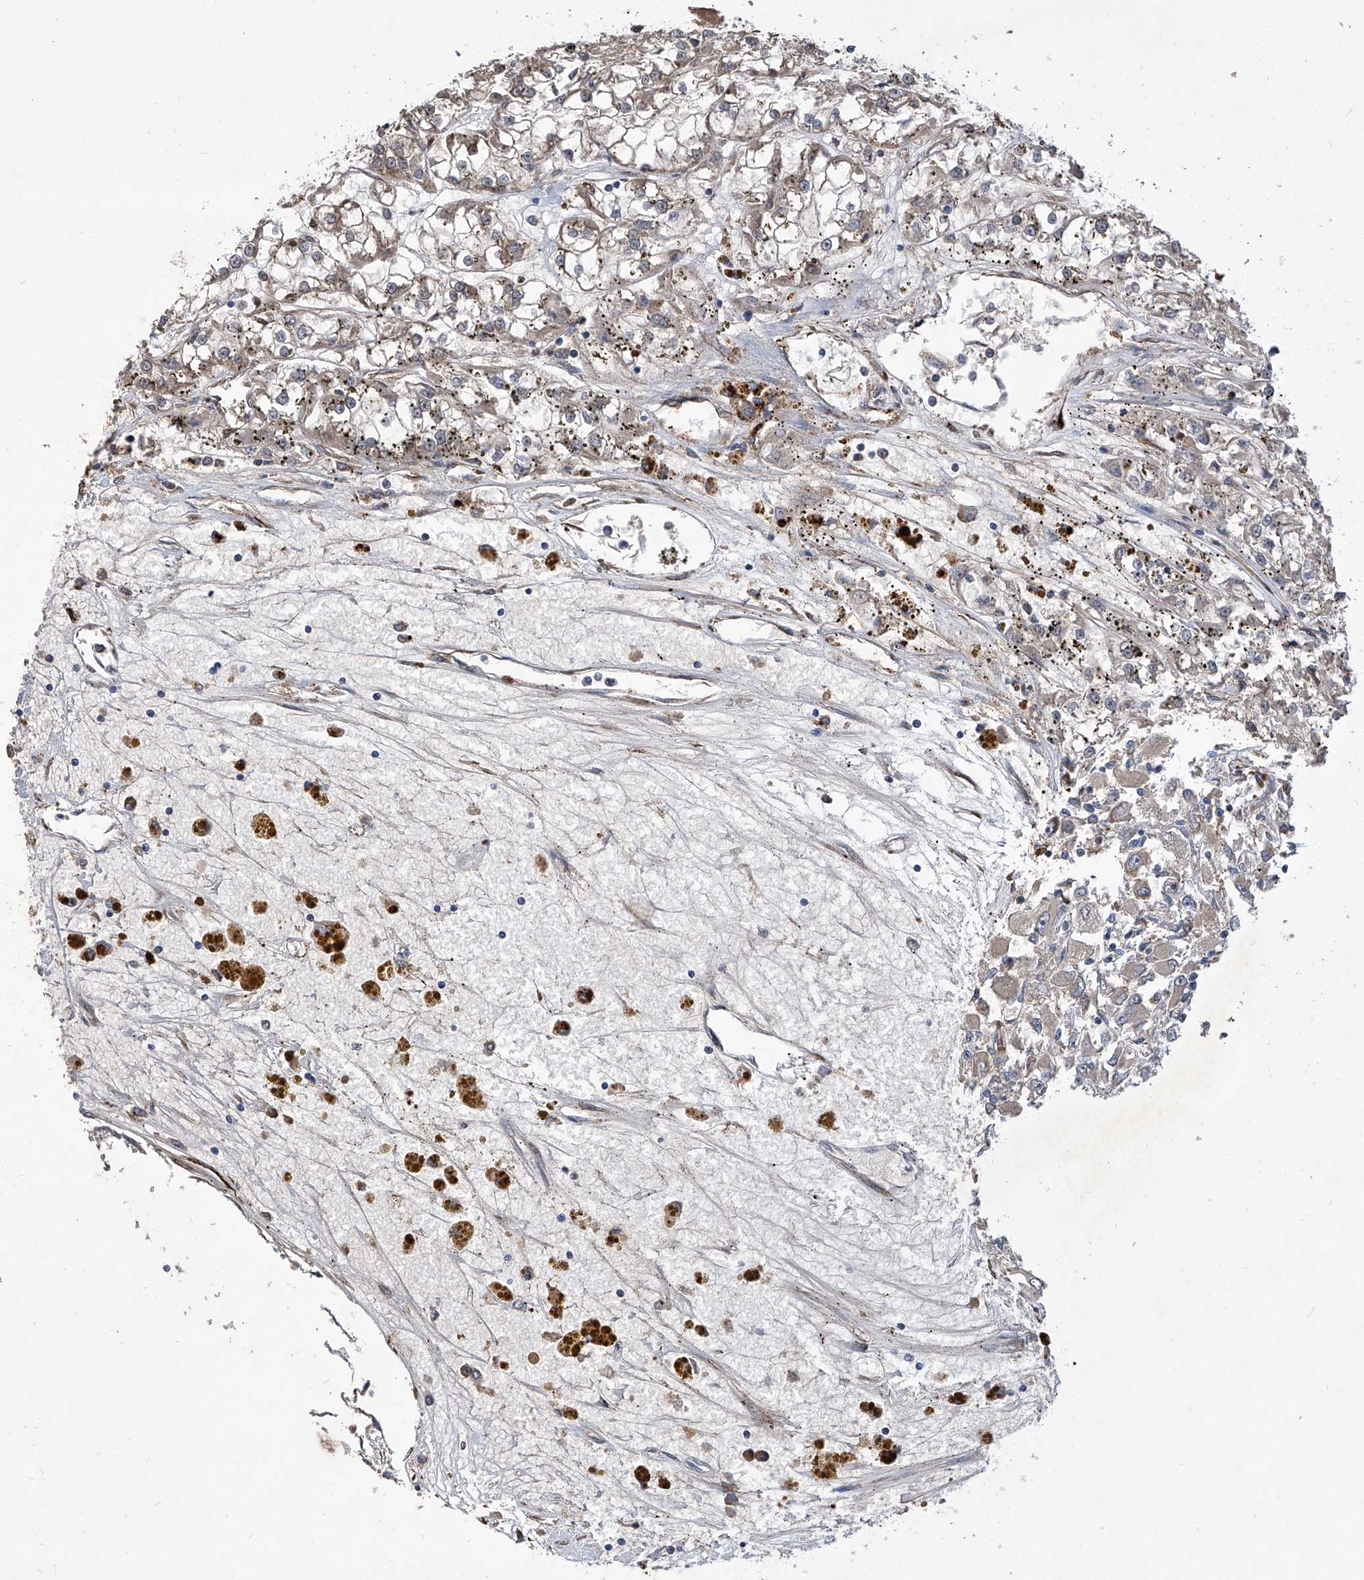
{"staining": {"intensity": "weak", "quantity": ">75%", "location": "cytoplasmic/membranous"}, "tissue": "renal cancer", "cell_type": "Tumor cells", "image_type": "cancer", "snomed": [{"axis": "morphology", "description": "Adenocarcinoma, NOS"}, {"axis": "topography", "description": "Kidney"}], "caption": "IHC of human adenocarcinoma (renal) reveals low levels of weak cytoplasmic/membranous staining in about >75% of tumor cells.", "gene": "INPP5B", "patient": {"sex": "female", "age": 52}}